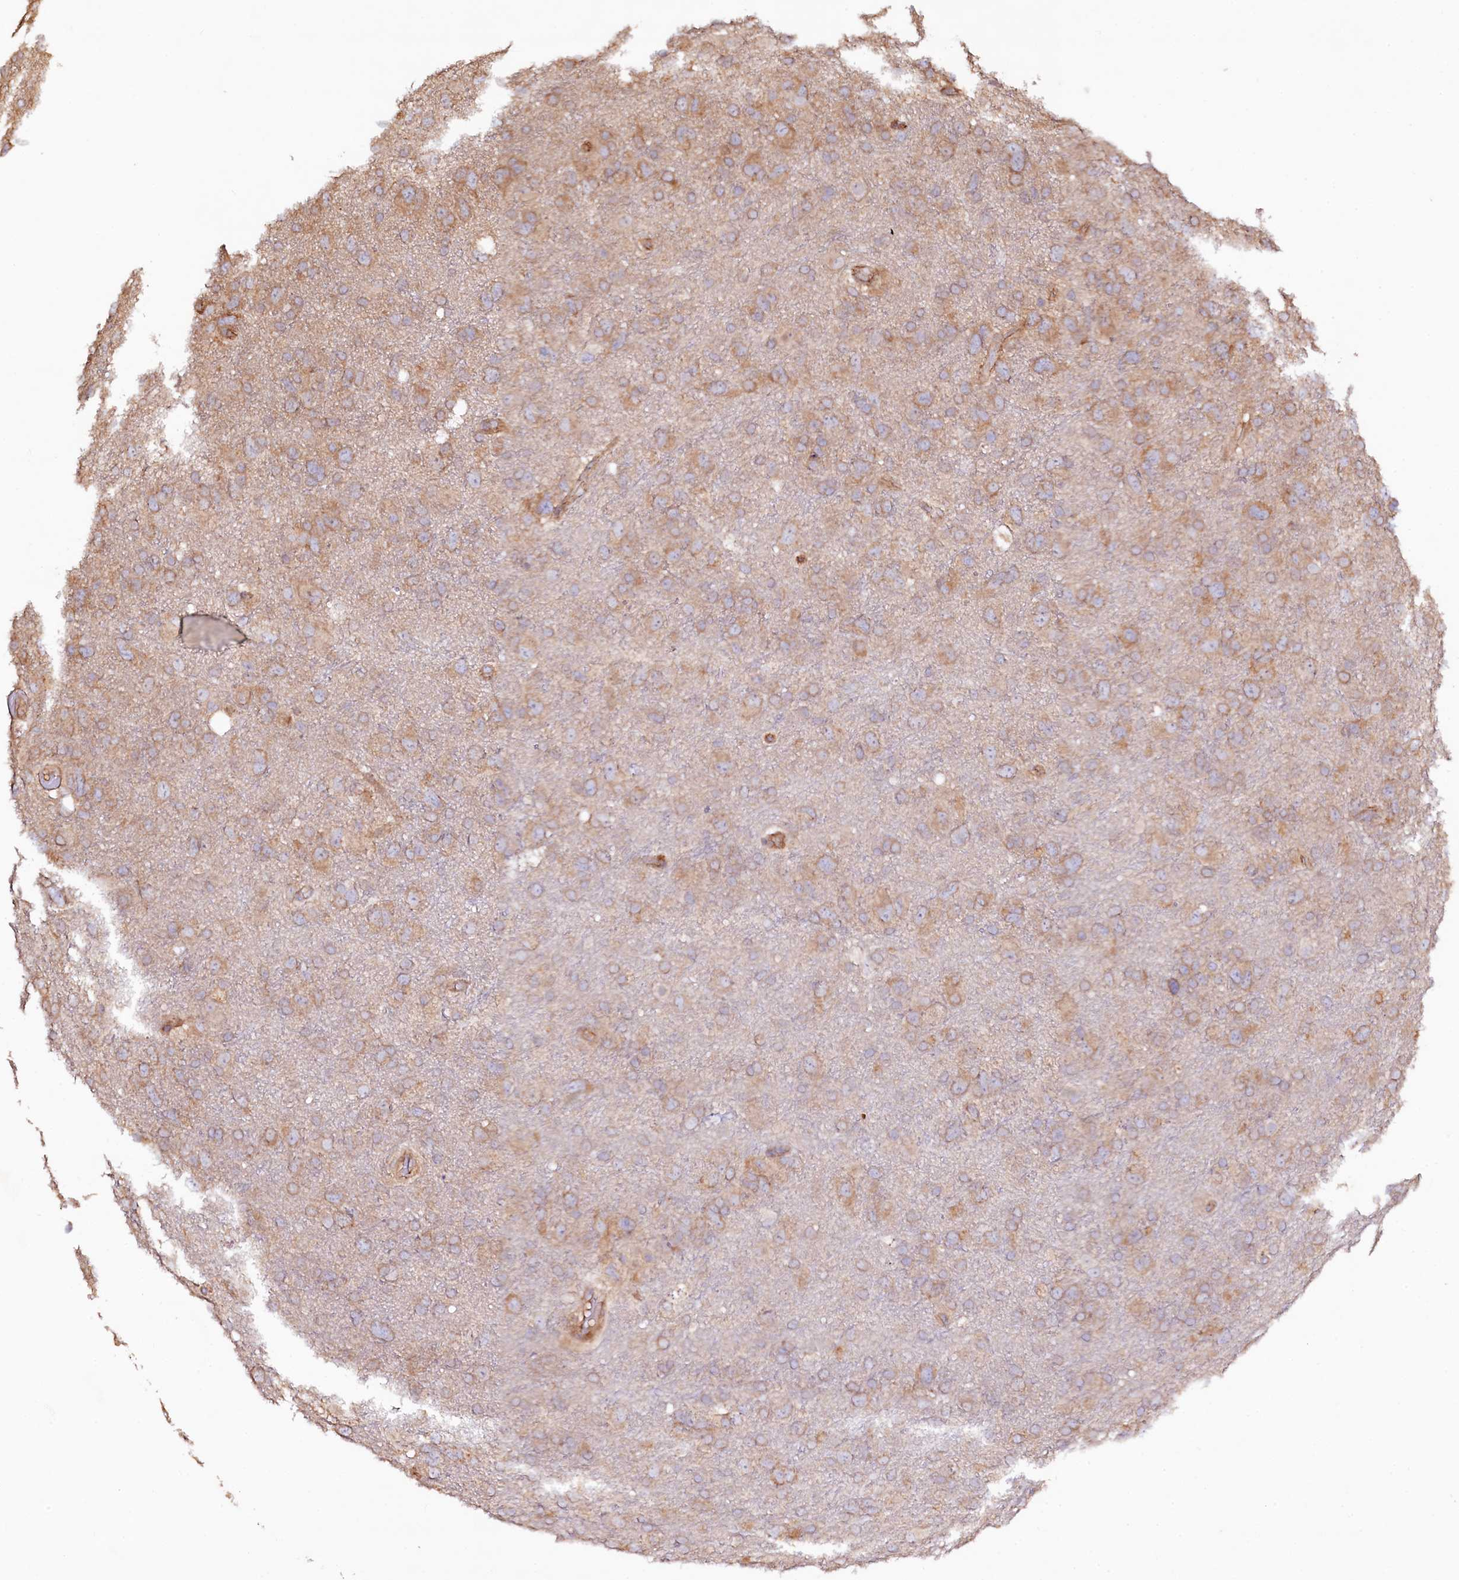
{"staining": {"intensity": "weak", "quantity": "25%-75%", "location": "cytoplasmic/membranous"}, "tissue": "glioma", "cell_type": "Tumor cells", "image_type": "cancer", "snomed": [{"axis": "morphology", "description": "Glioma, malignant, High grade"}, {"axis": "topography", "description": "Brain"}], "caption": "IHC photomicrograph of human malignant high-grade glioma stained for a protein (brown), which displays low levels of weak cytoplasmic/membranous staining in approximately 25%-75% of tumor cells.", "gene": "KLHDC4", "patient": {"sex": "male", "age": 61}}